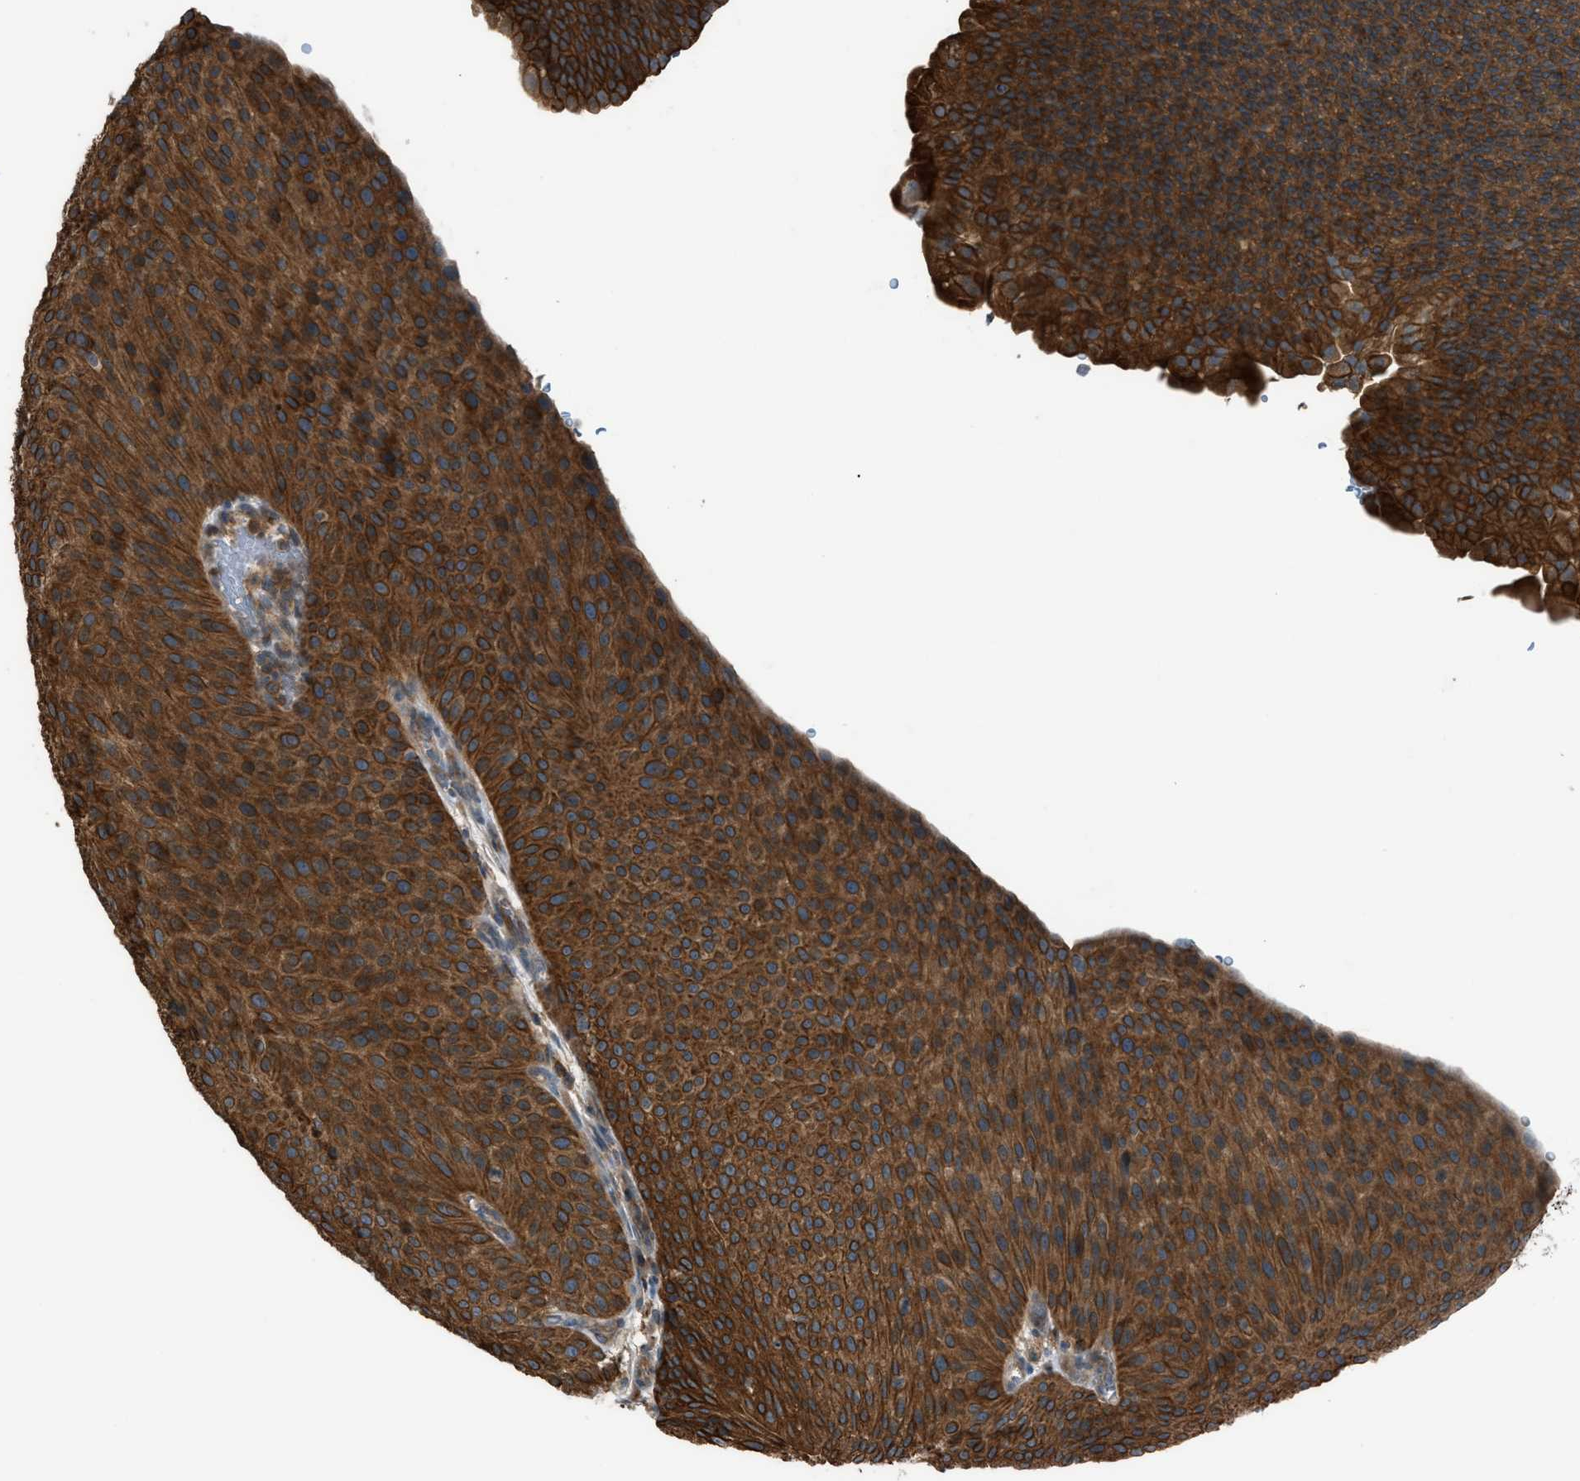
{"staining": {"intensity": "strong", "quantity": ">75%", "location": "cytoplasmic/membranous"}, "tissue": "urothelial cancer", "cell_type": "Tumor cells", "image_type": "cancer", "snomed": [{"axis": "morphology", "description": "Urothelial carcinoma, Low grade"}, {"axis": "topography", "description": "Smooth muscle"}, {"axis": "topography", "description": "Urinary bladder"}], "caption": "Tumor cells reveal high levels of strong cytoplasmic/membranous positivity in approximately >75% of cells in urothelial cancer. The protein of interest is shown in brown color, while the nuclei are stained blue.", "gene": "DYRK1A", "patient": {"sex": "male", "age": 60}}